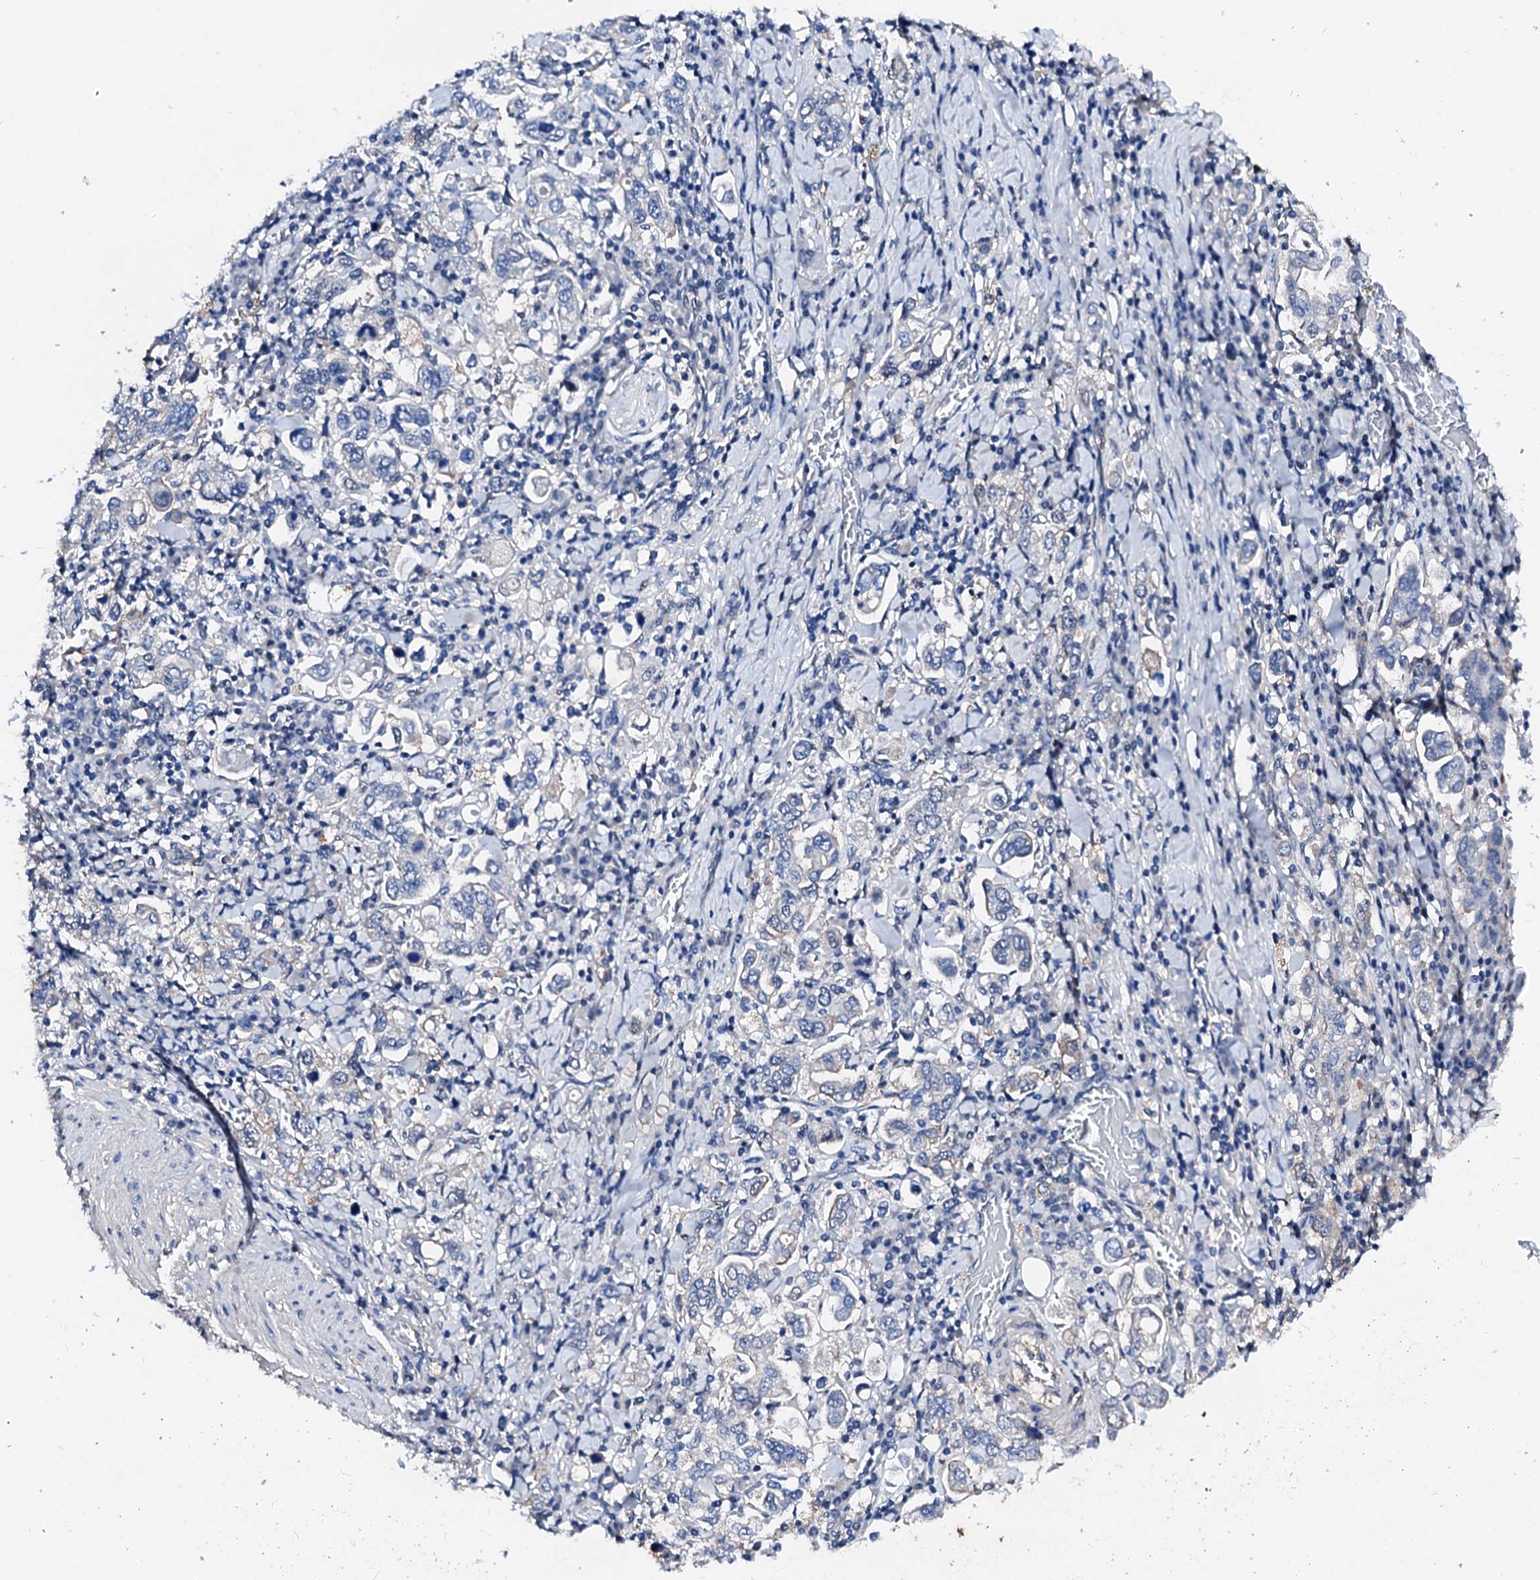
{"staining": {"intensity": "negative", "quantity": "none", "location": "none"}, "tissue": "stomach cancer", "cell_type": "Tumor cells", "image_type": "cancer", "snomed": [{"axis": "morphology", "description": "Adenocarcinoma, NOS"}, {"axis": "topography", "description": "Stomach, upper"}], "caption": "The photomicrograph shows no staining of tumor cells in stomach adenocarcinoma. (DAB (3,3'-diaminobenzidine) IHC with hematoxylin counter stain).", "gene": "CSN2", "patient": {"sex": "male", "age": 62}}